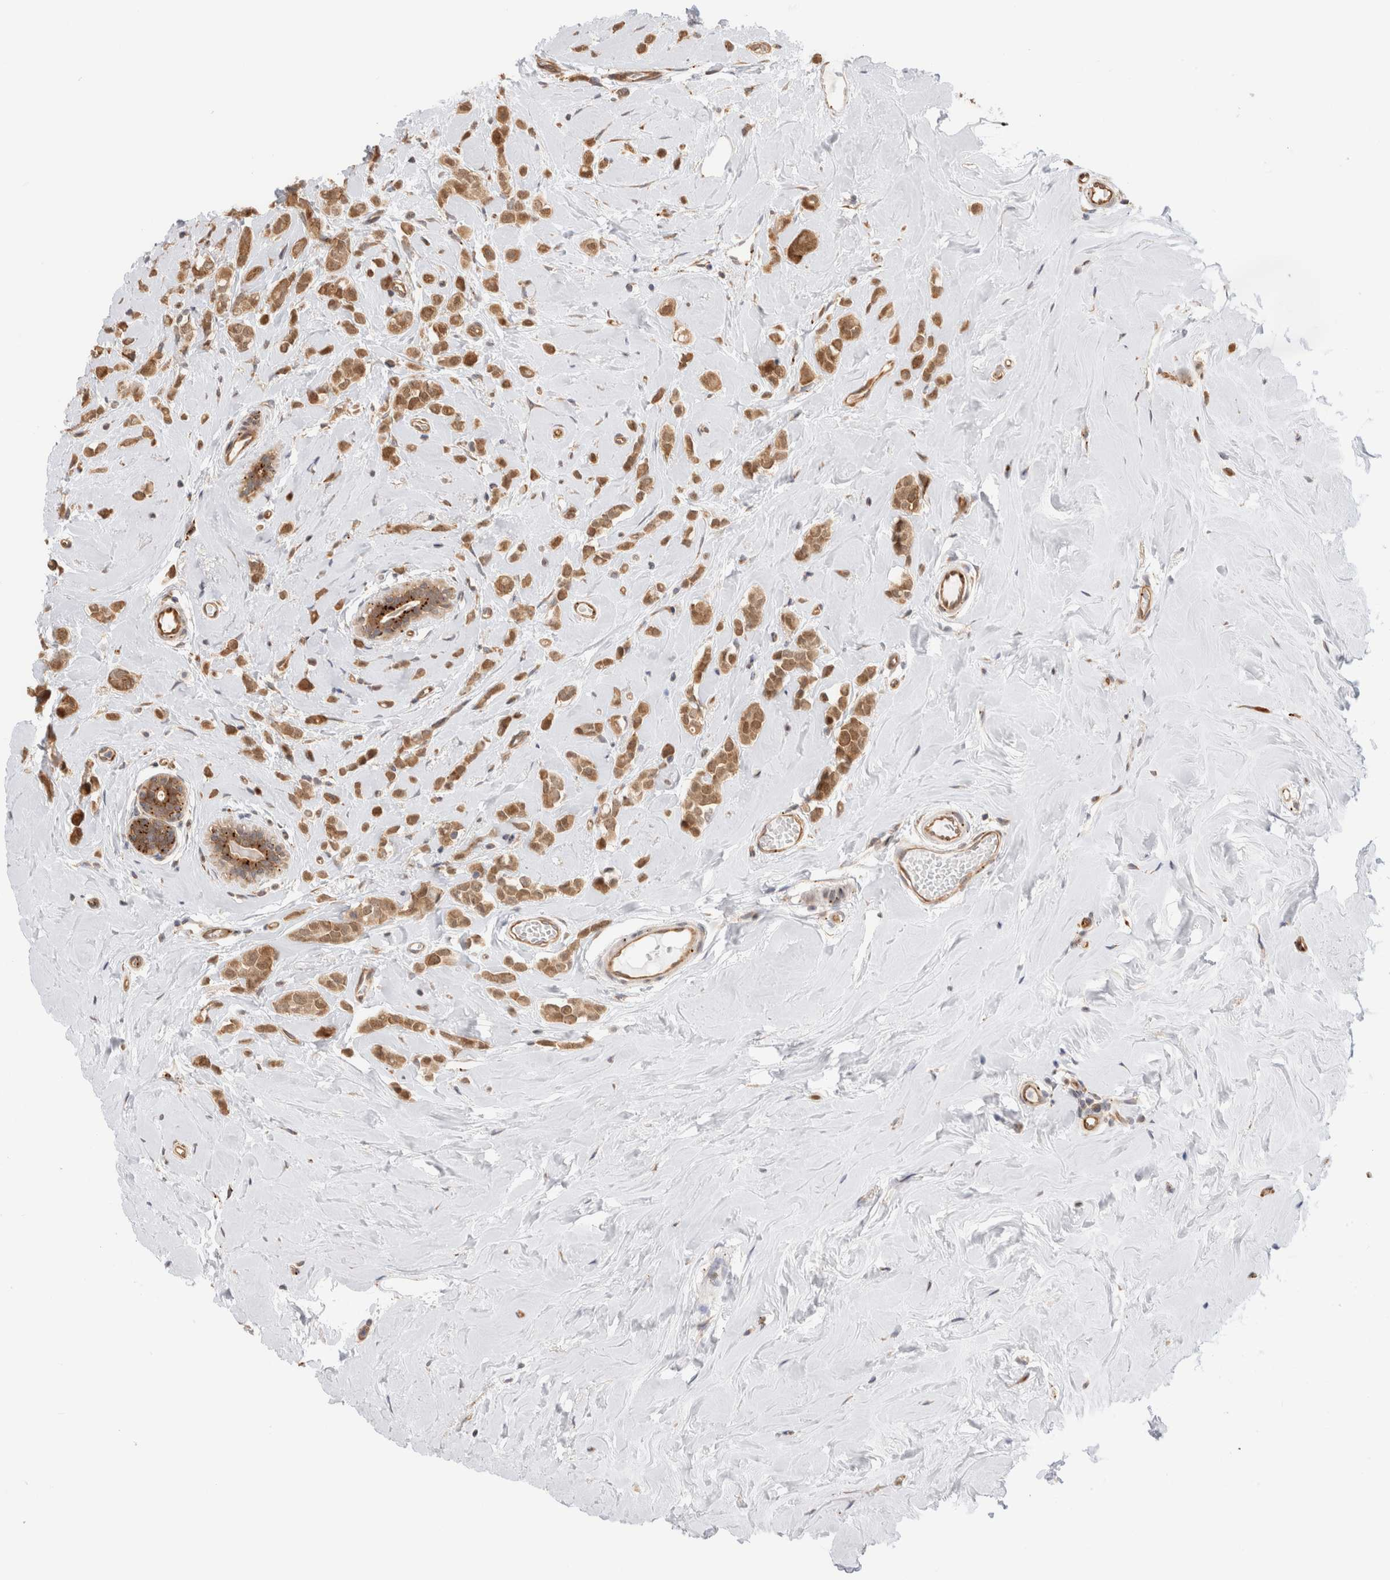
{"staining": {"intensity": "moderate", "quantity": ">75%", "location": "cytoplasmic/membranous,nuclear"}, "tissue": "breast cancer", "cell_type": "Tumor cells", "image_type": "cancer", "snomed": [{"axis": "morphology", "description": "Lobular carcinoma"}, {"axis": "topography", "description": "Breast"}], "caption": "This is a micrograph of immunohistochemistry (IHC) staining of breast cancer, which shows moderate expression in the cytoplasmic/membranous and nuclear of tumor cells.", "gene": "ACTL9", "patient": {"sex": "female", "age": 47}}